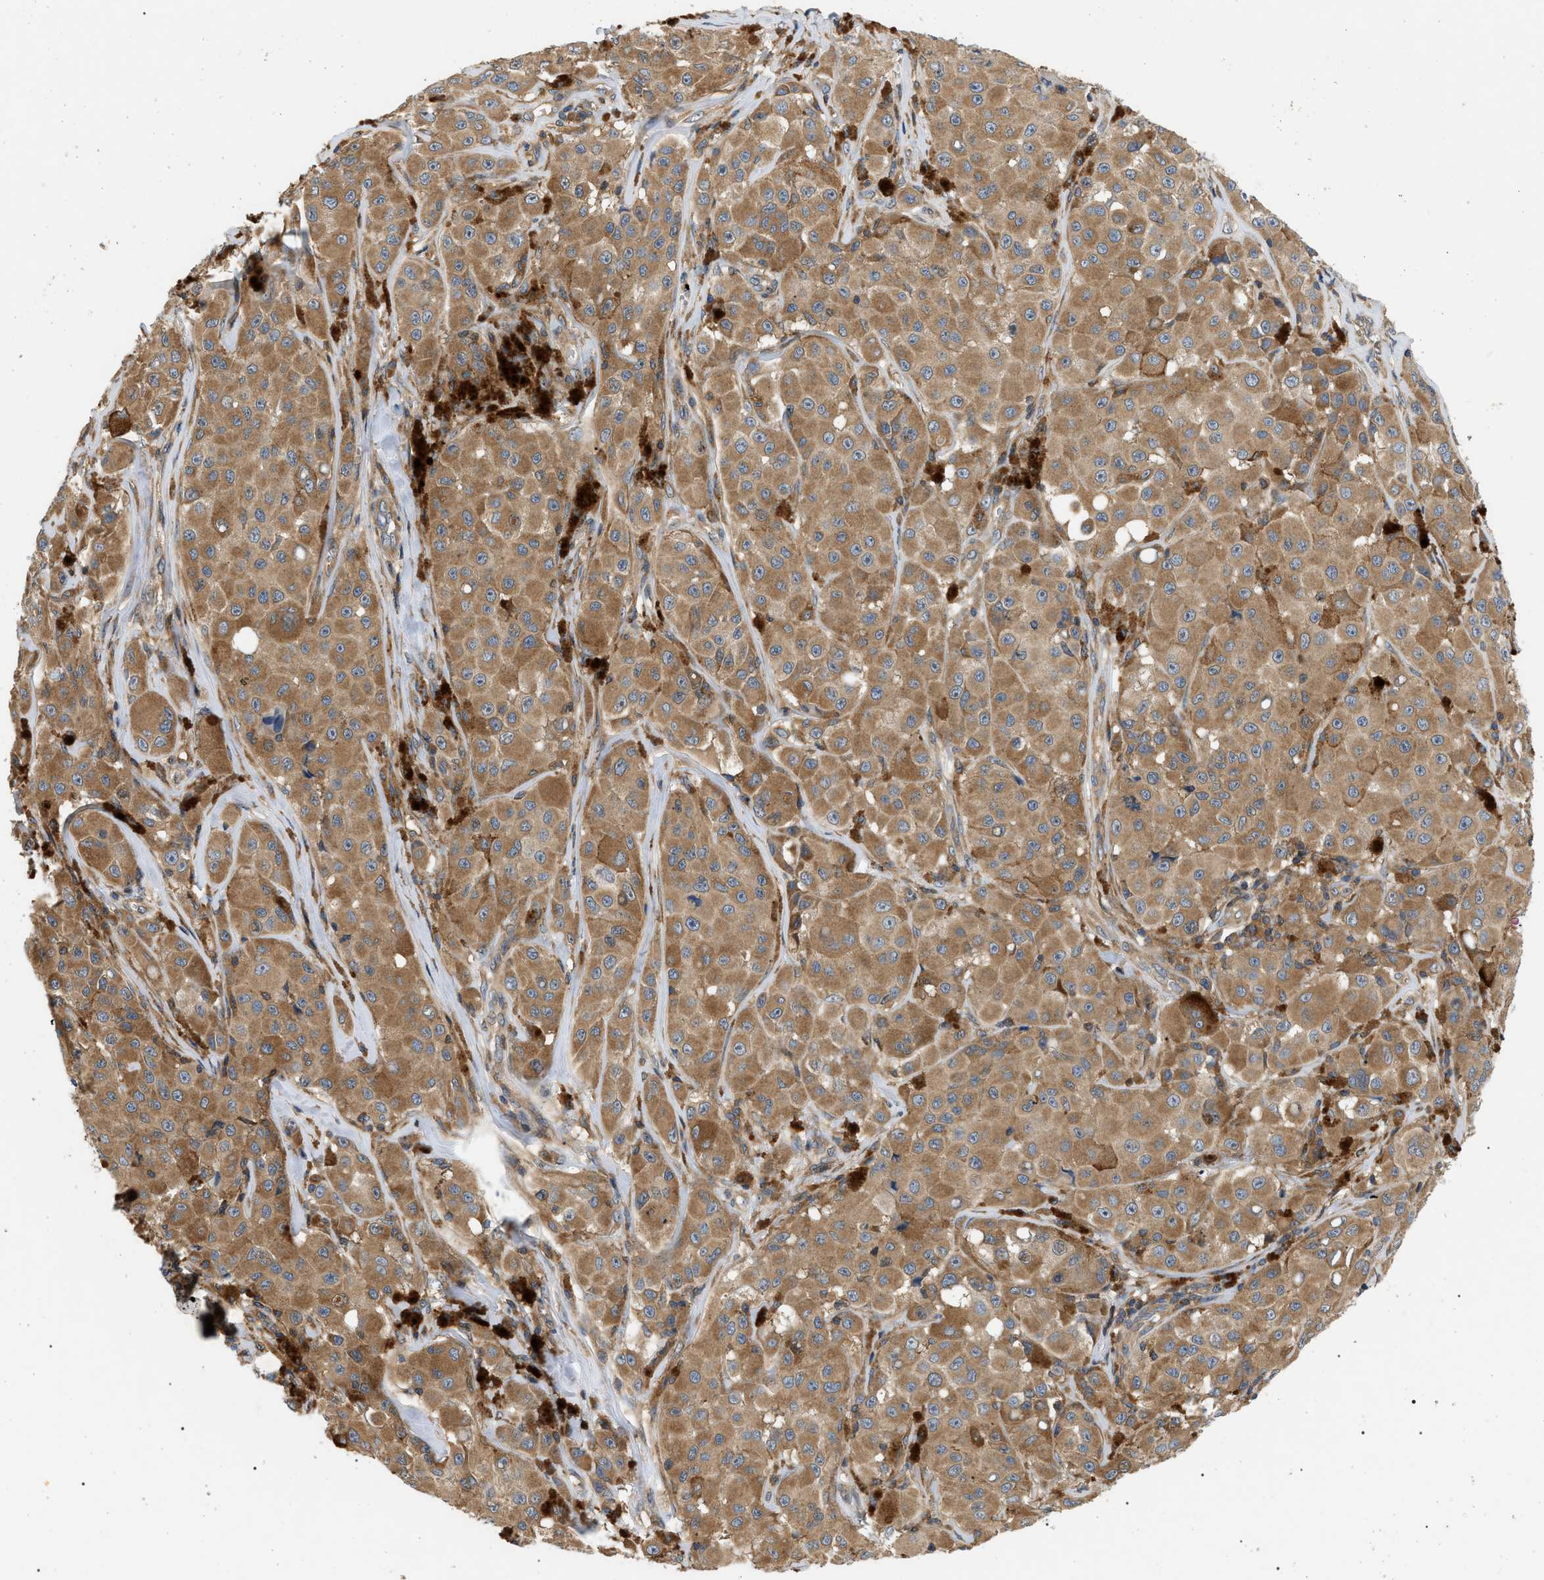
{"staining": {"intensity": "moderate", "quantity": ">75%", "location": "cytoplasmic/membranous"}, "tissue": "melanoma", "cell_type": "Tumor cells", "image_type": "cancer", "snomed": [{"axis": "morphology", "description": "Malignant melanoma, NOS"}, {"axis": "topography", "description": "Skin"}], "caption": "A brown stain shows moderate cytoplasmic/membranous expression of a protein in melanoma tumor cells.", "gene": "PPM1B", "patient": {"sex": "male", "age": 84}}